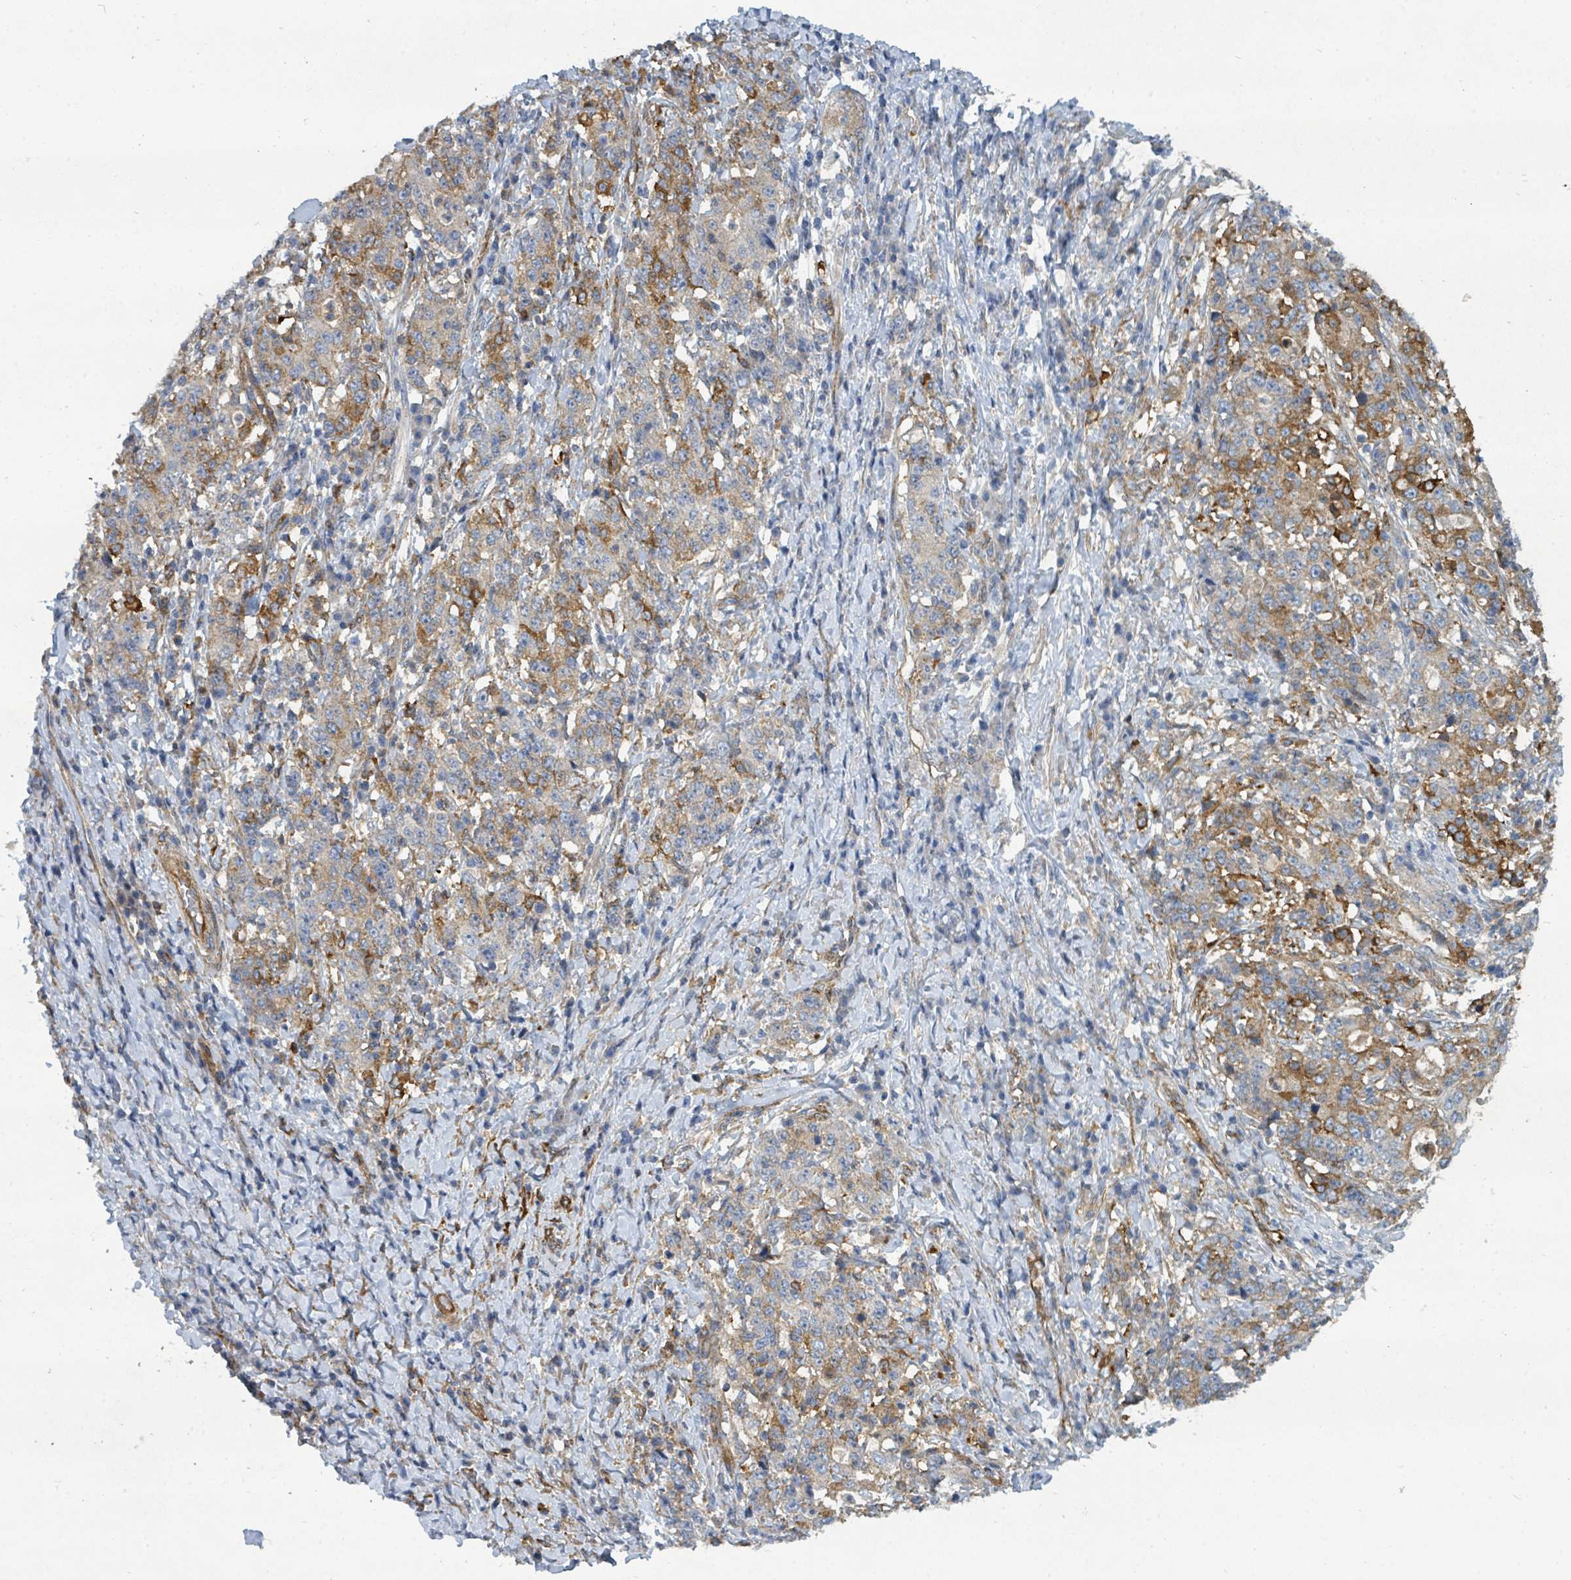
{"staining": {"intensity": "moderate", "quantity": "<25%", "location": "cytoplasmic/membranous"}, "tissue": "stomach cancer", "cell_type": "Tumor cells", "image_type": "cancer", "snomed": [{"axis": "morphology", "description": "Normal tissue, NOS"}, {"axis": "morphology", "description": "Adenocarcinoma, NOS"}, {"axis": "topography", "description": "Stomach, upper"}, {"axis": "topography", "description": "Stomach"}], "caption": "Adenocarcinoma (stomach) was stained to show a protein in brown. There is low levels of moderate cytoplasmic/membranous staining in about <25% of tumor cells.", "gene": "IFIT1", "patient": {"sex": "male", "age": 59}}